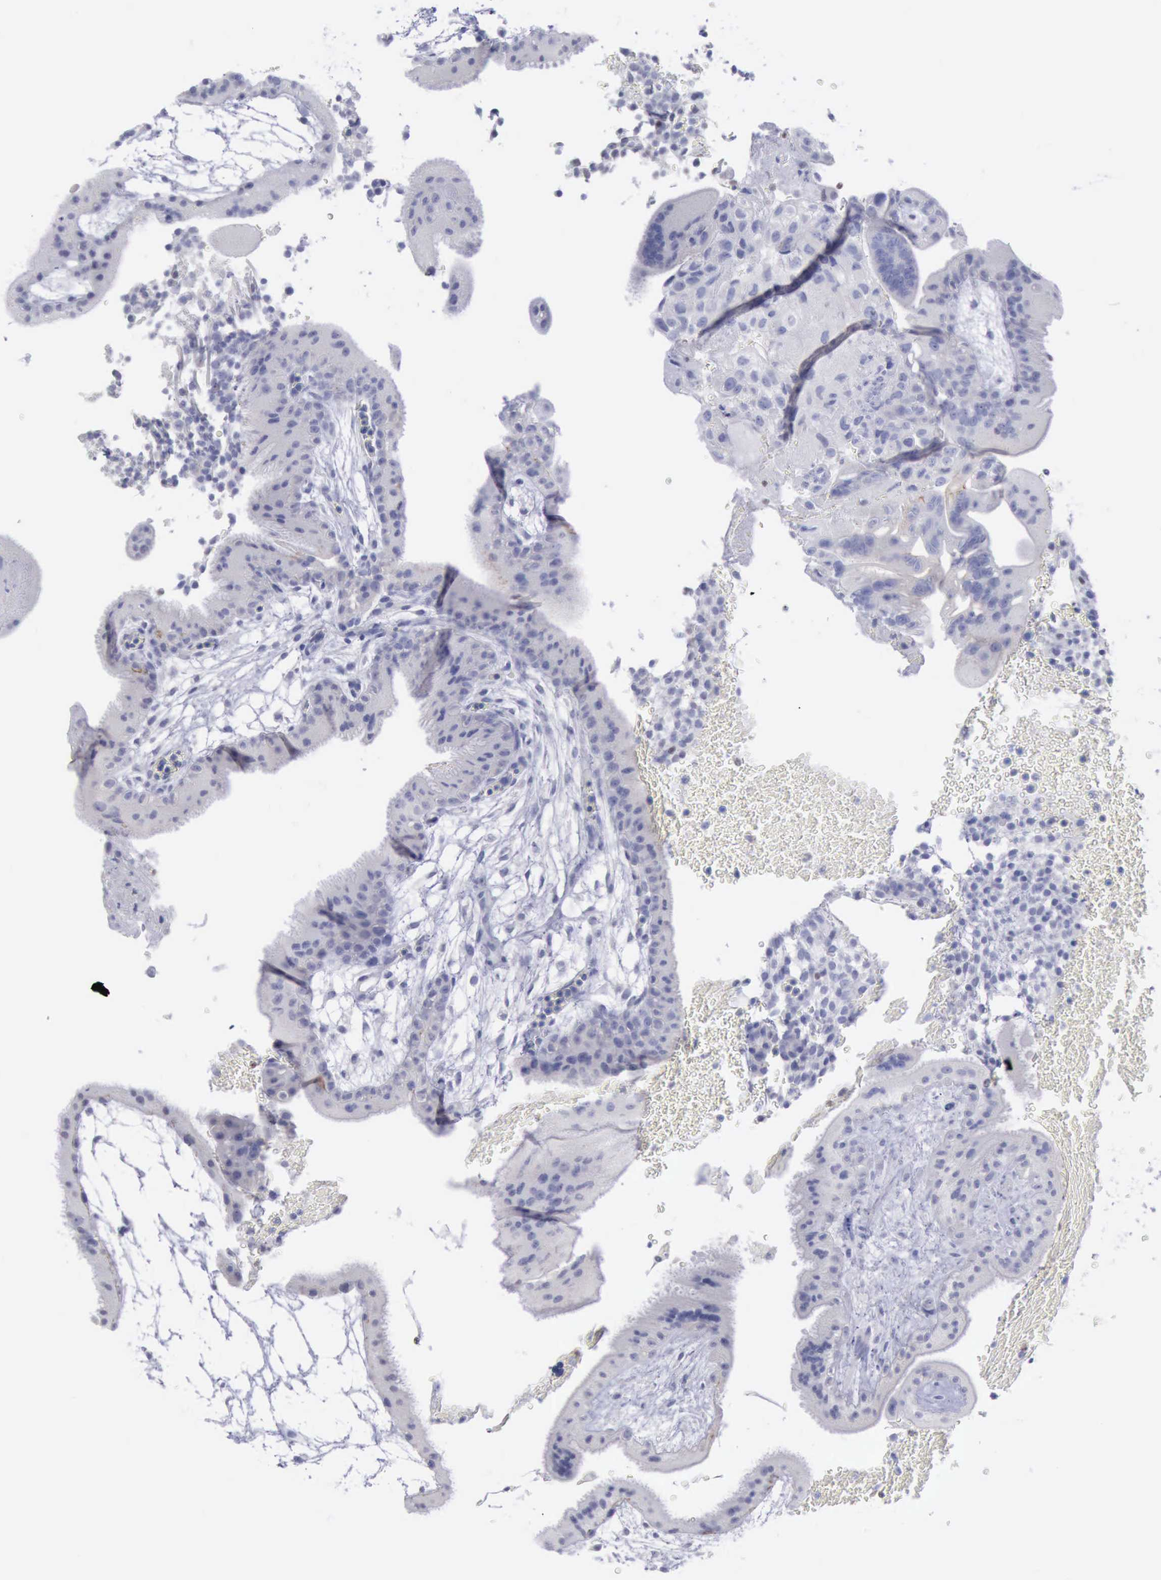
{"staining": {"intensity": "negative", "quantity": "none", "location": "none"}, "tissue": "placenta", "cell_type": "Decidual cells", "image_type": "normal", "snomed": [{"axis": "morphology", "description": "Normal tissue, NOS"}, {"axis": "topography", "description": "Placenta"}], "caption": "DAB (3,3'-diaminobenzidine) immunohistochemical staining of normal human placenta reveals no significant positivity in decidual cells. The staining is performed using DAB brown chromogen with nuclei counter-stained in using hematoxylin.", "gene": "SATB2", "patient": {"sex": "female", "age": 19}}